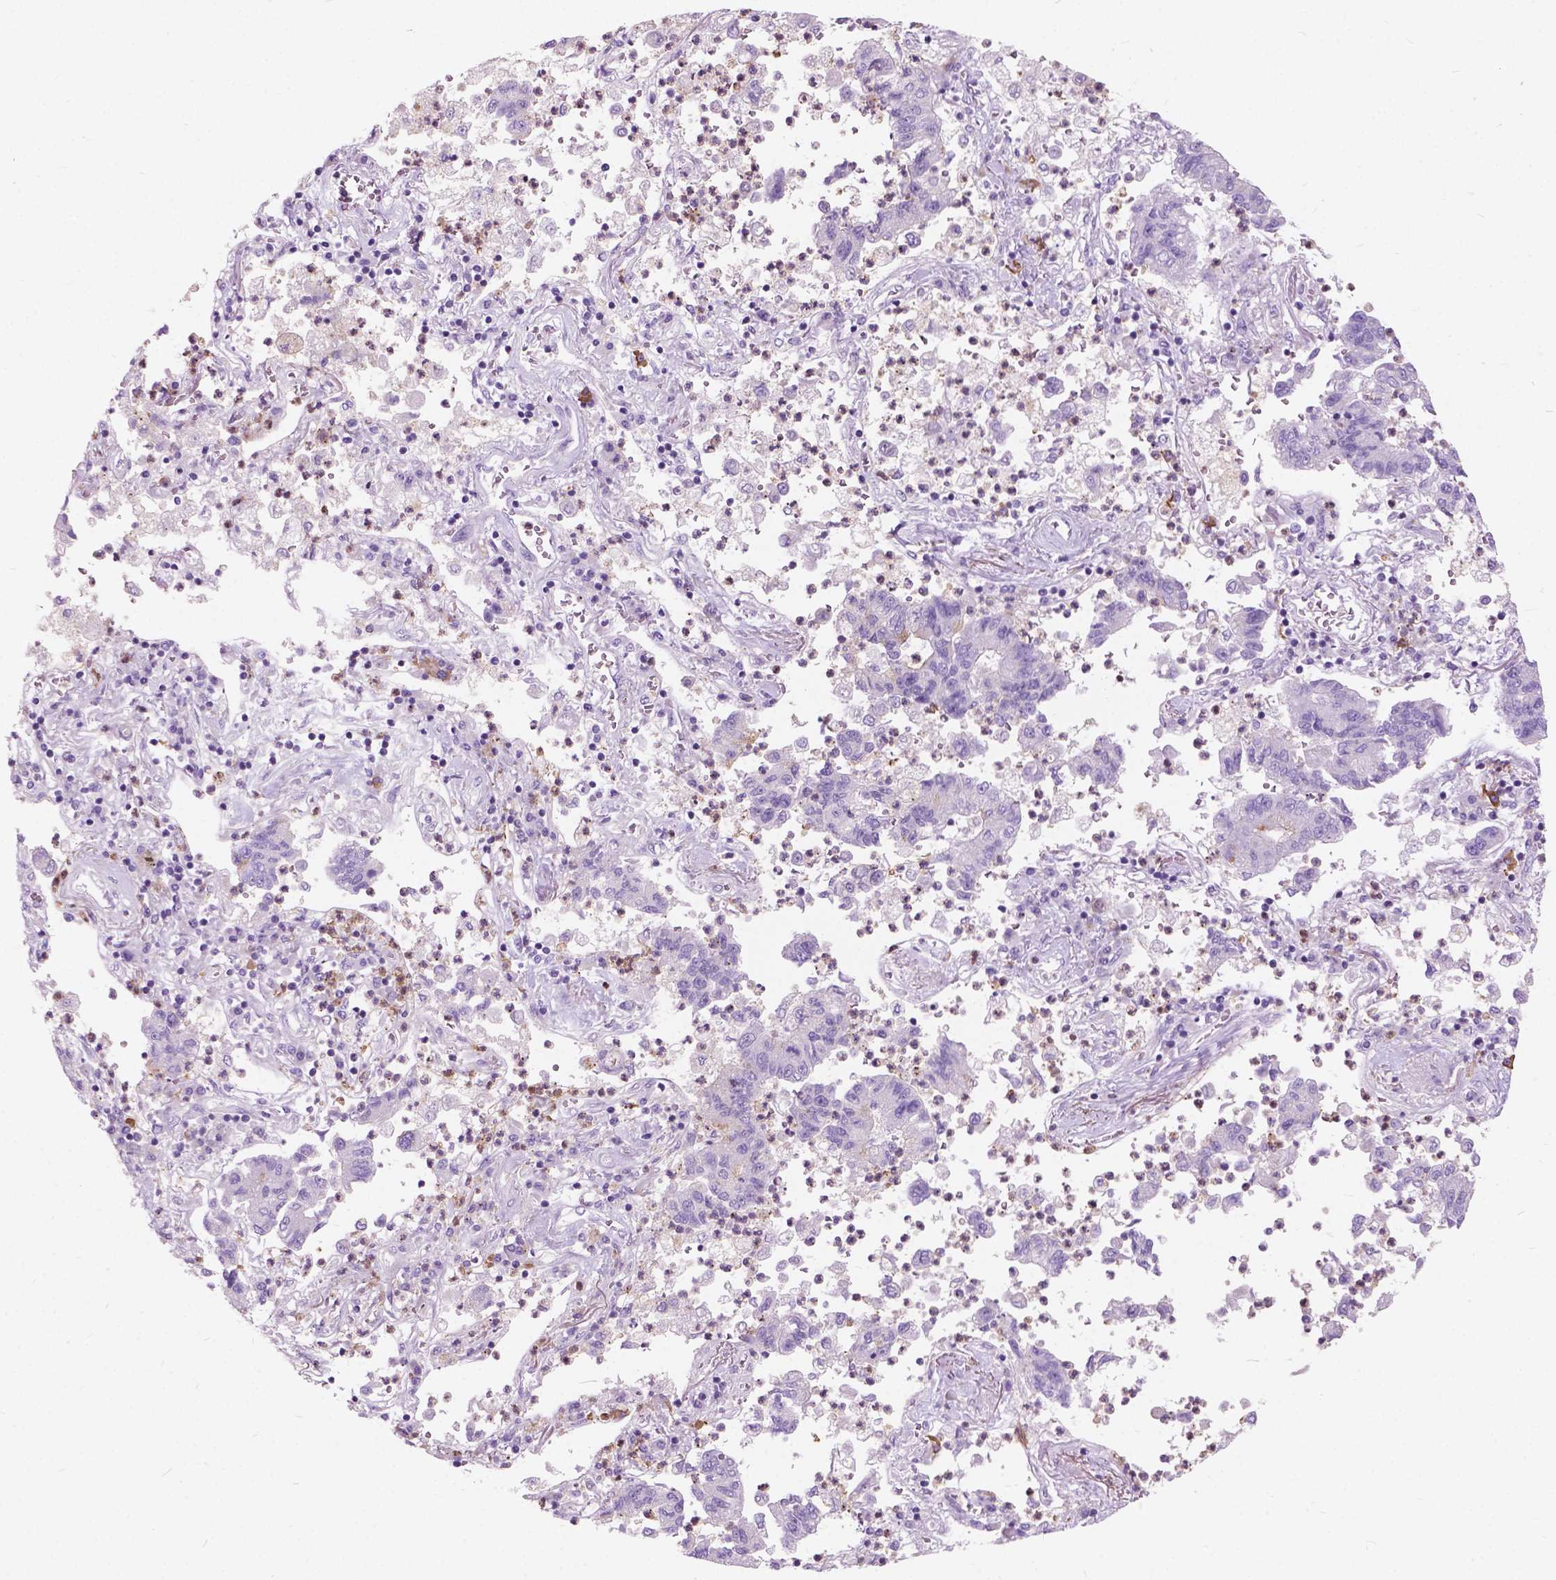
{"staining": {"intensity": "negative", "quantity": "none", "location": "none"}, "tissue": "lung cancer", "cell_type": "Tumor cells", "image_type": "cancer", "snomed": [{"axis": "morphology", "description": "Adenocarcinoma, NOS"}, {"axis": "topography", "description": "Lung"}], "caption": "Adenocarcinoma (lung) was stained to show a protein in brown. There is no significant staining in tumor cells.", "gene": "PRR35", "patient": {"sex": "female", "age": 57}}